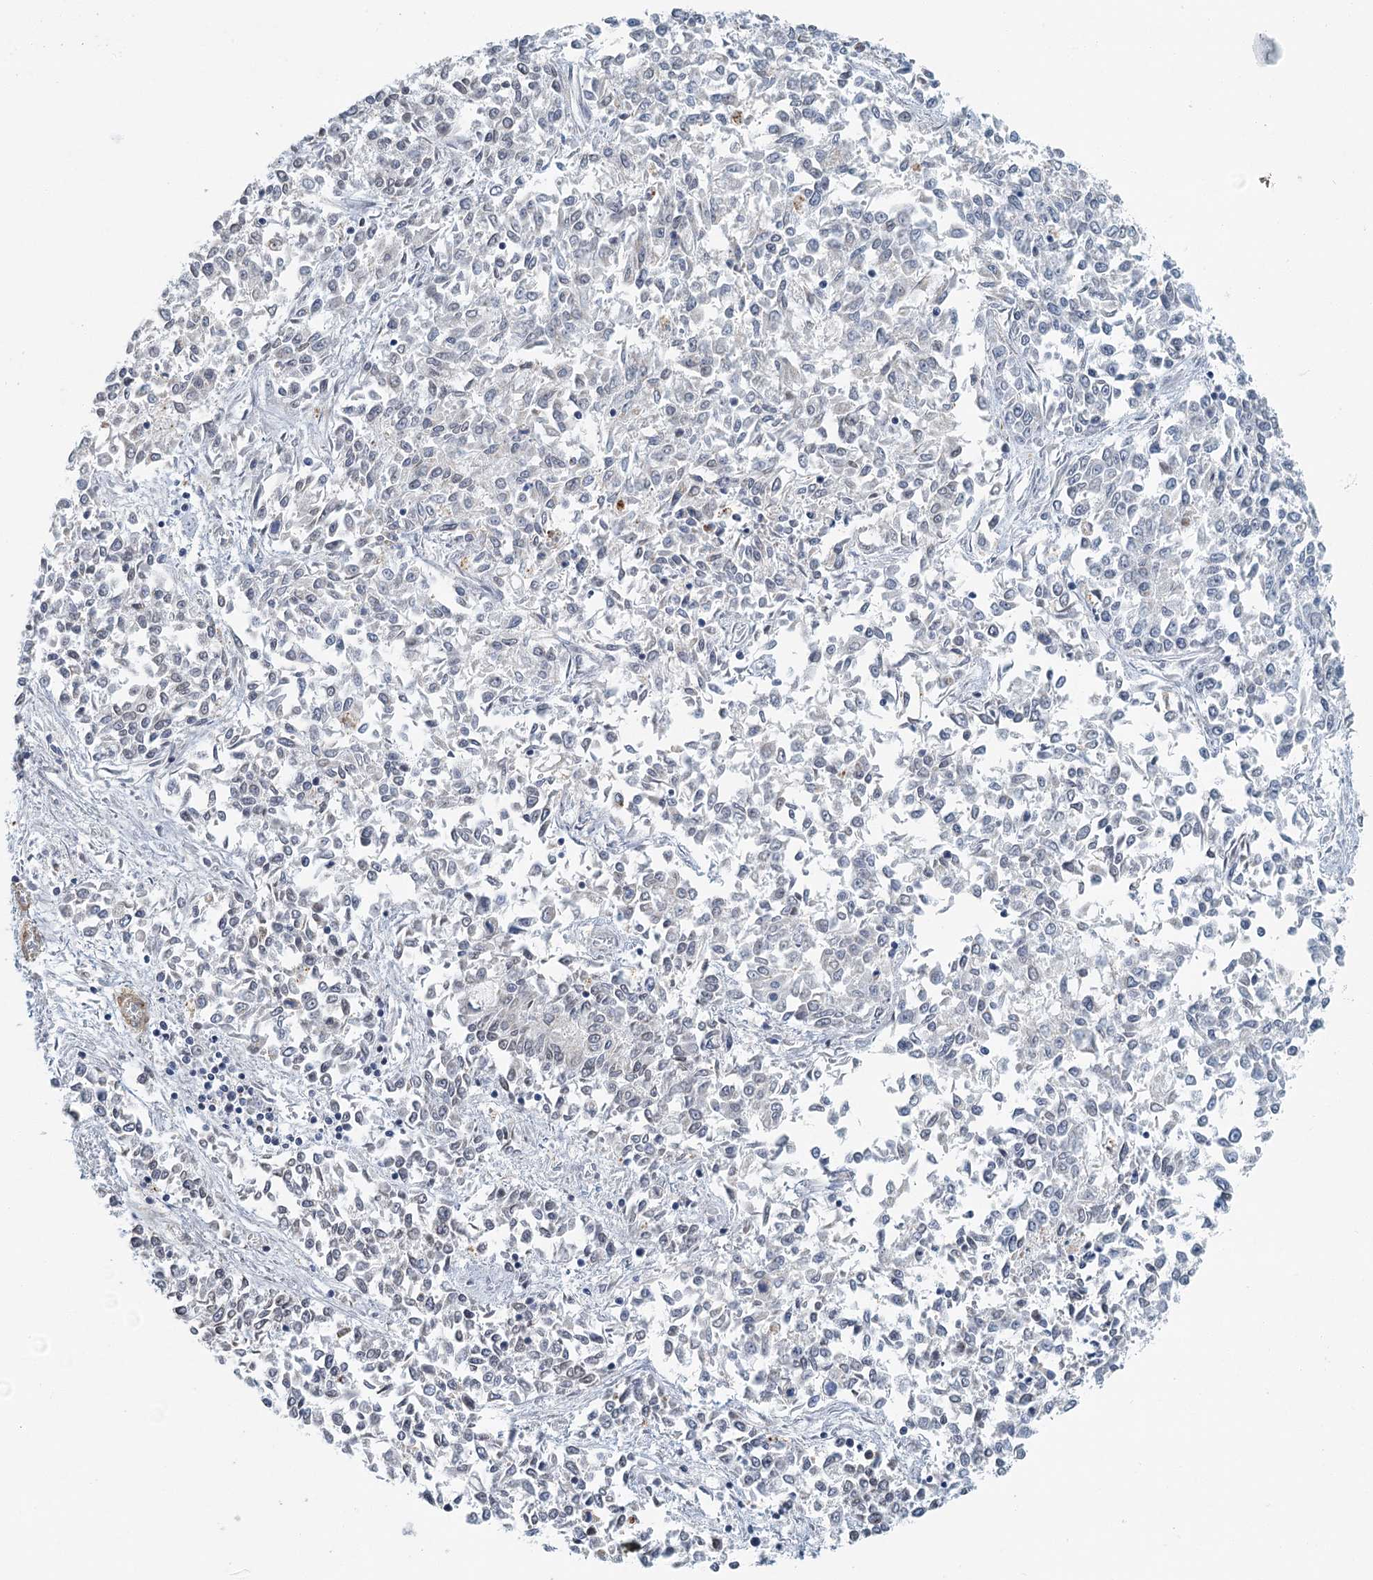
{"staining": {"intensity": "negative", "quantity": "none", "location": "none"}, "tissue": "endometrial cancer", "cell_type": "Tumor cells", "image_type": "cancer", "snomed": [{"axis": "morphology", "description": "Adenocarcinoma, NOS"}, {"axis": "topography", "description": "Endometrium"}], "caption": "Histopathology image shows no significant protein staining in tumor cells of adenocarcinoma (endometrial).", "gene": "ZNF527", "patient": {"sex": "female", "age": 50}}